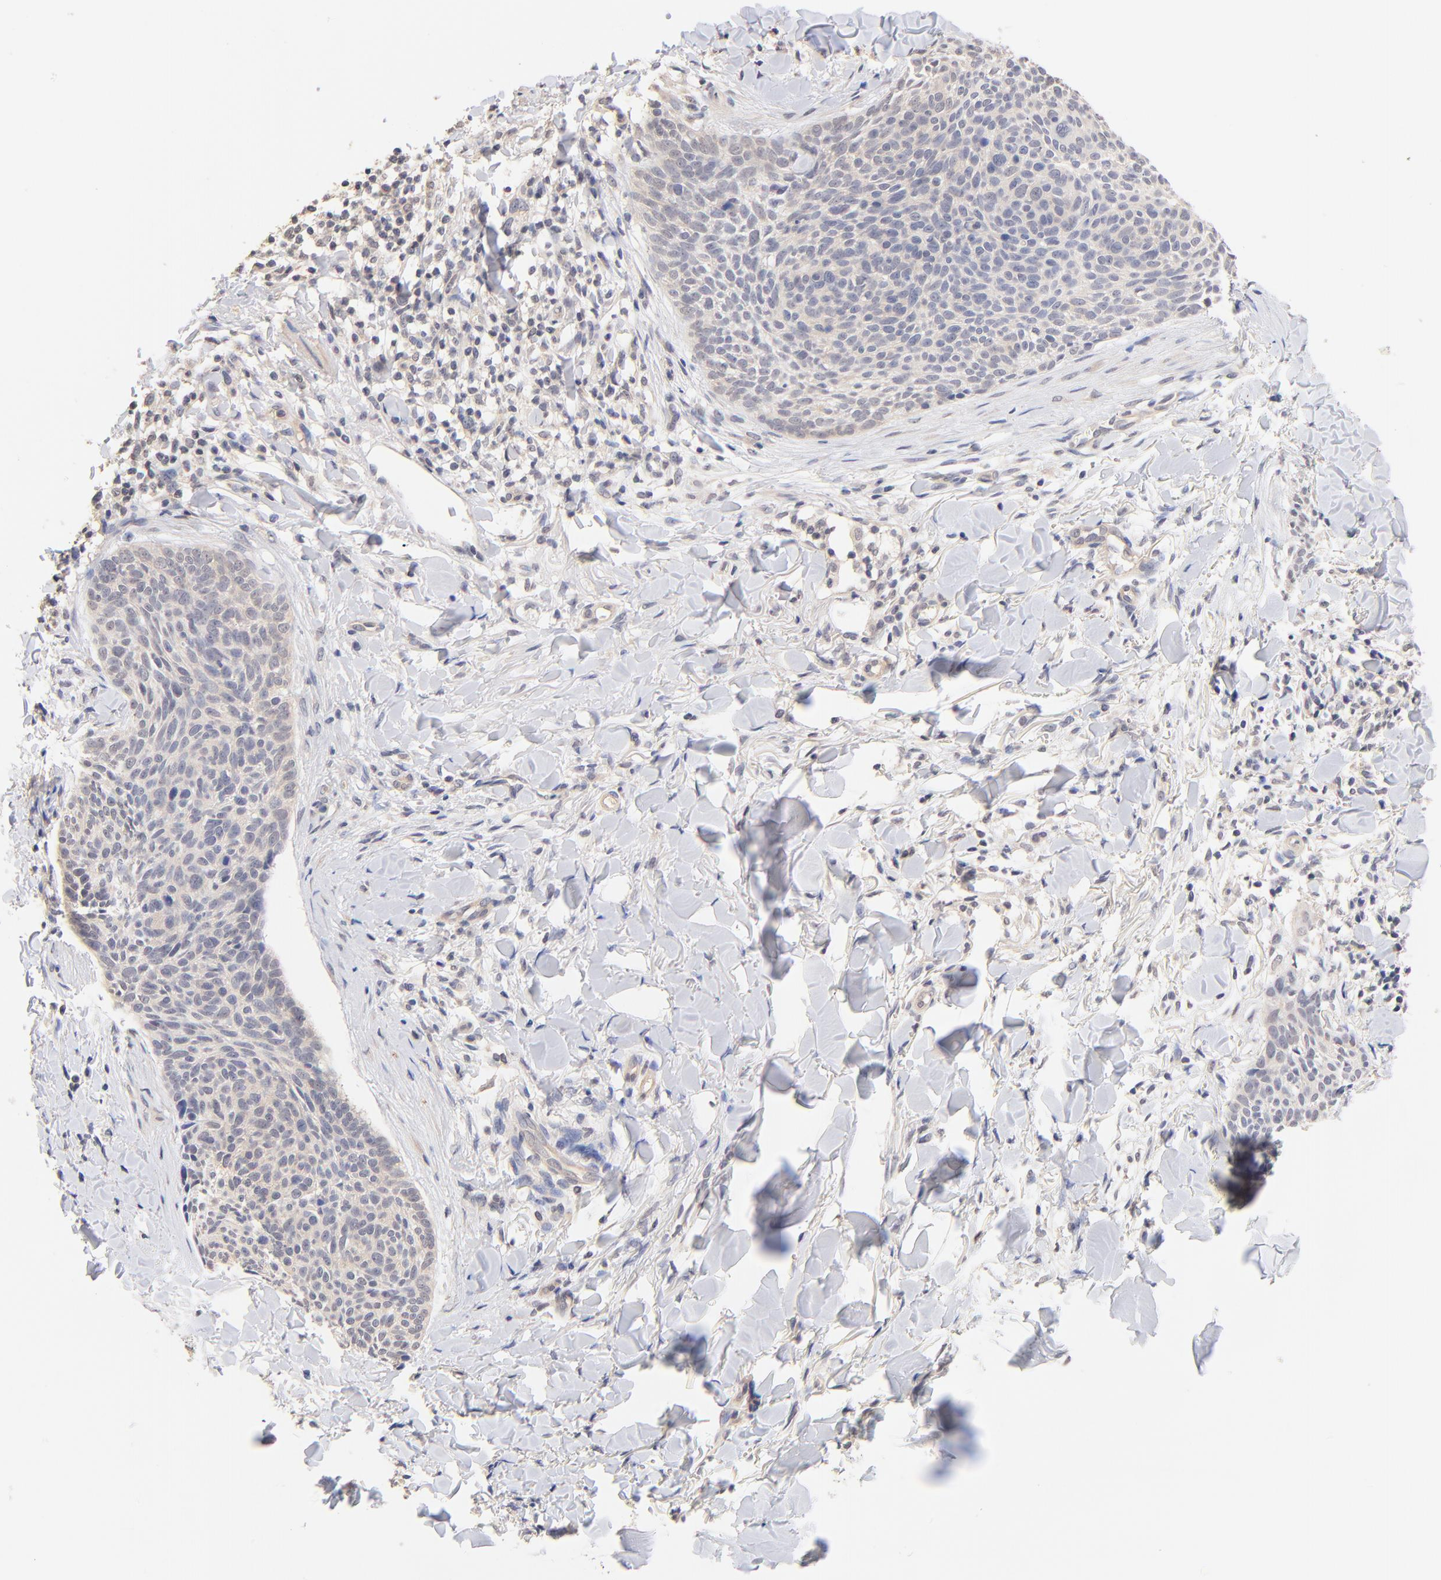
{"staining": {"intensity": "weak", "quantity": ">75%", "location": "cytoplasmic/membranous"}, "tissue": "skin cancer", "cell_type": "Tumor cells", "image_type": "cancer", "snomed": [{"axis": "morphology", "description": "Normal tissue, NOS"}, {"axis": "morphology", "description": "Basal cell carcinoma"}, {"axis": "topography", "description": "Skin"}], "caption": "Immunohistochemical staining of human skin cancer (basal cell carcinoma) reveals low levels of weak cytoplasmic/membranous protein staining in about >75% of tumor cells.", "gene": "RIBC2", "patient": {"sex": "female", "age": 57}}